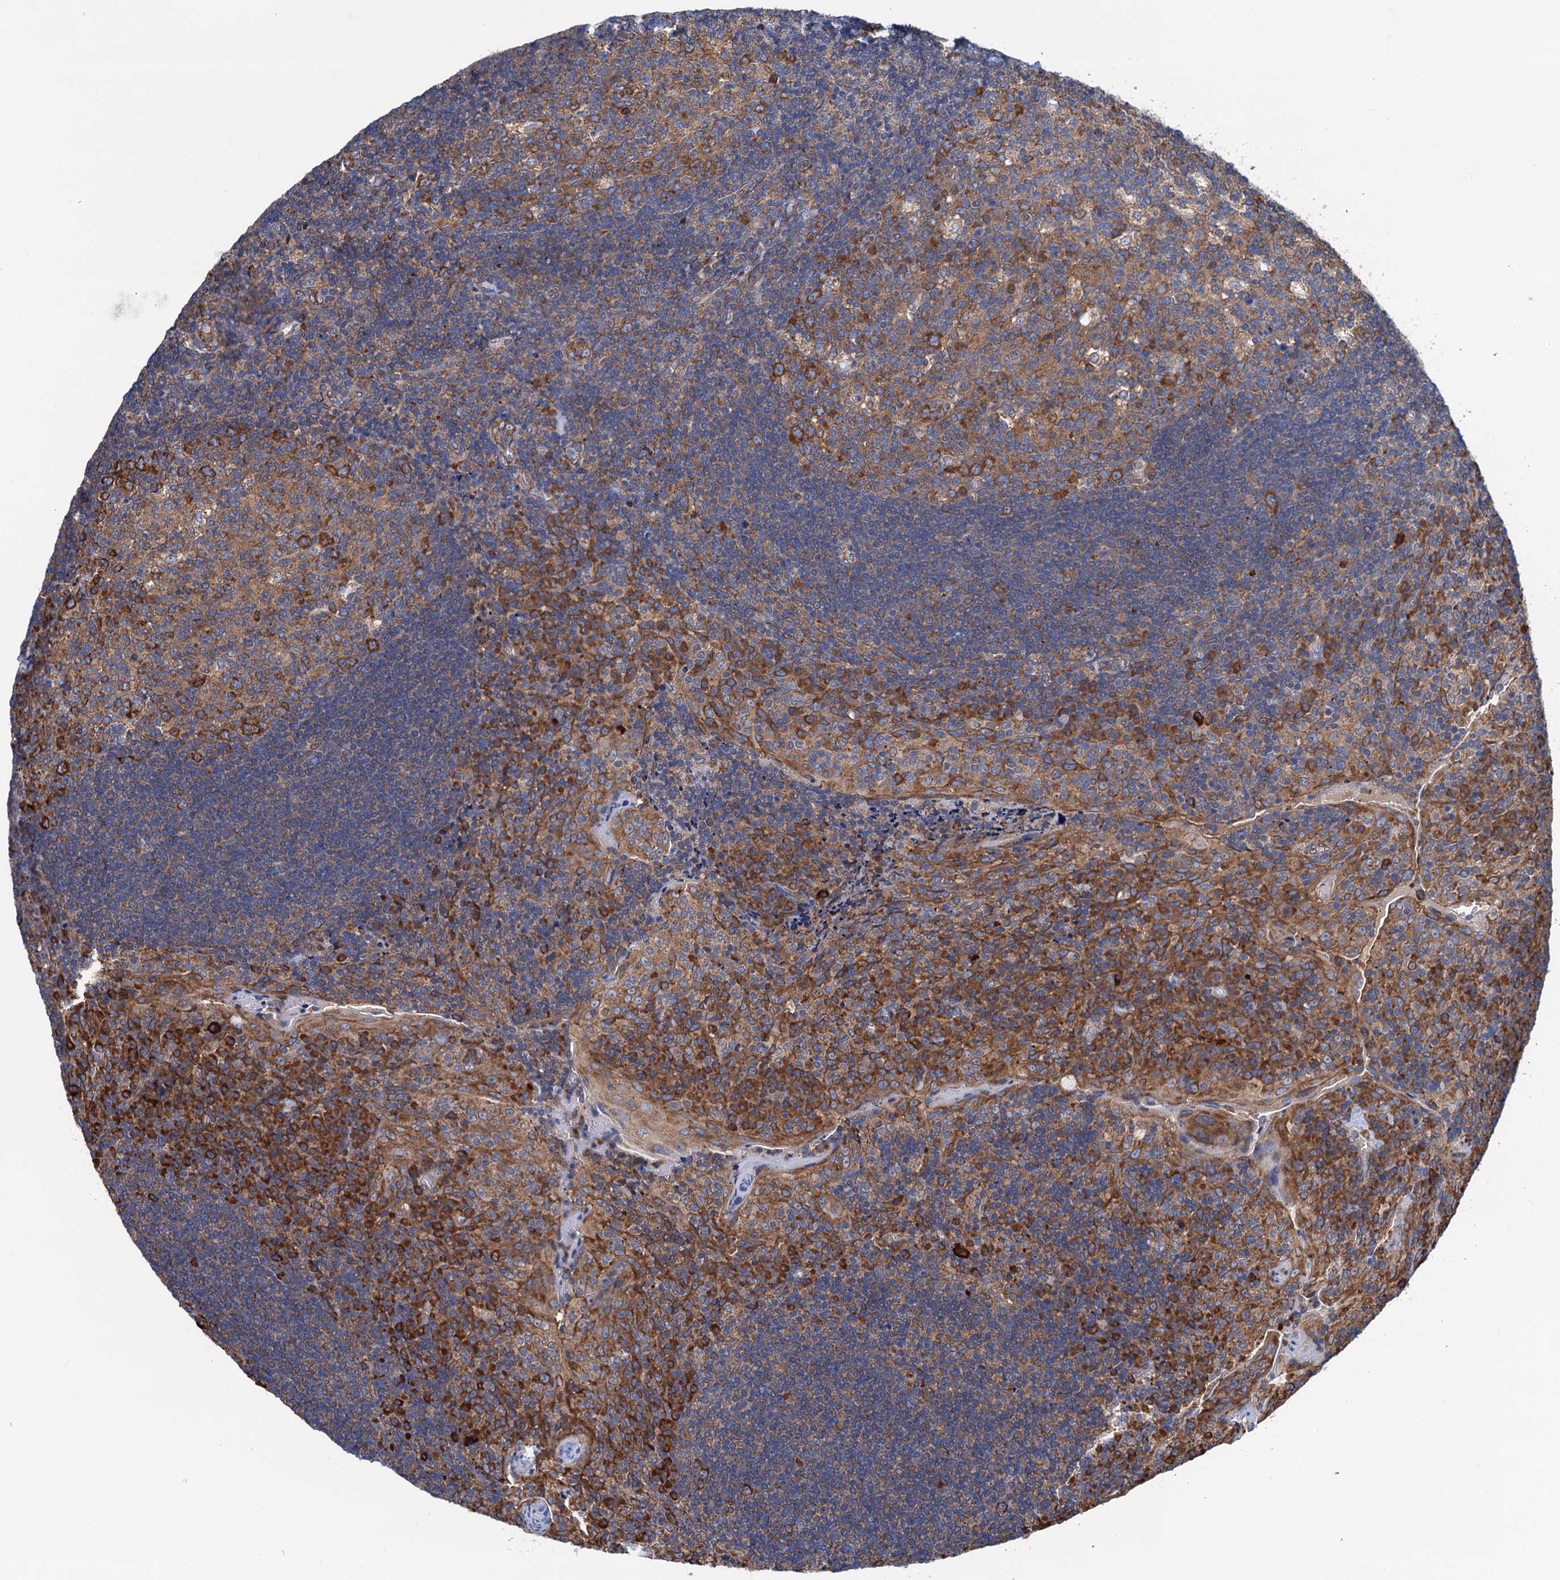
{"staining": {"intensity": "moderate", "quantity": ">75%", "location": "cytoplasmic/membranous"}, "tissue": "tonsil", "cell_type": "Germinal center cells", "image_type": "normal", "snomed": [{"axis": "morphology", "description": "Normal tissue, NOS"}, {"axis": "topography", "description": "Tonsil"}], "caption": "Approximately >75% of germinal center cells in unremarkable tonsil show moderate cytoplasmic/membranous protein positivity as visualized by brown immunohistochemical staining.", "gene": "SLC12A7", "patient": {"sex": "male", "age": 17}}